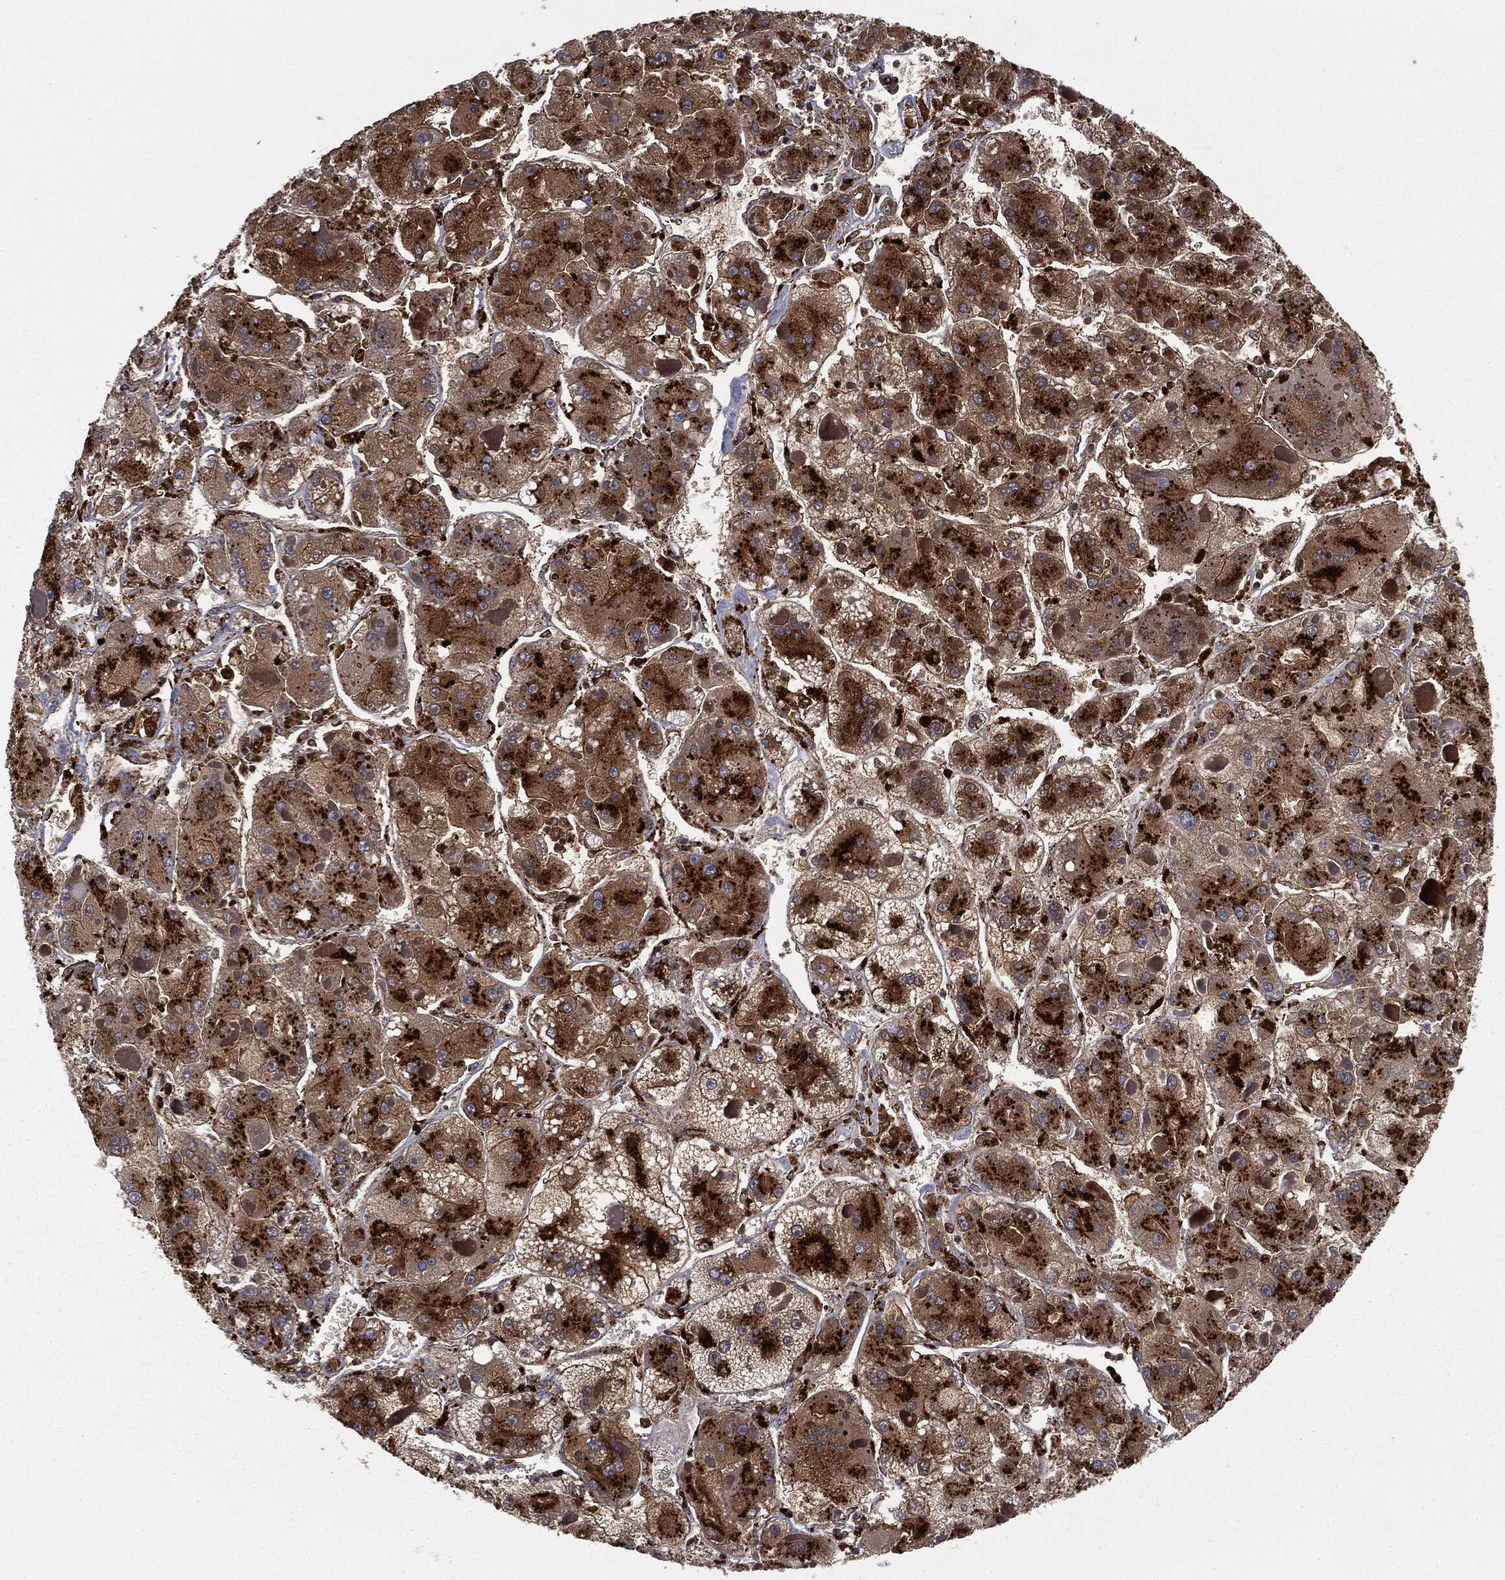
{"staining": {"intensity": "strong", "quantity": ">75%", "location": "cytoplasmic/membranous"}, "tissue": "liver cancer", "cell_type": "Tumor cells", "image_type": "cancer", "snomed": [{"axis": "morphology", "description": "Carcinoma, Hepatocellular, NOS"}, {"axis": "topography", "description": "Liver"}], "caption": "A micrograph of human liver cancer stained for a protein demonstrates strong cytoplasmic/membranous brown staining in tumor cells.", "gene": "CTSA", "patient": {"sex": "female", "age": 73}}